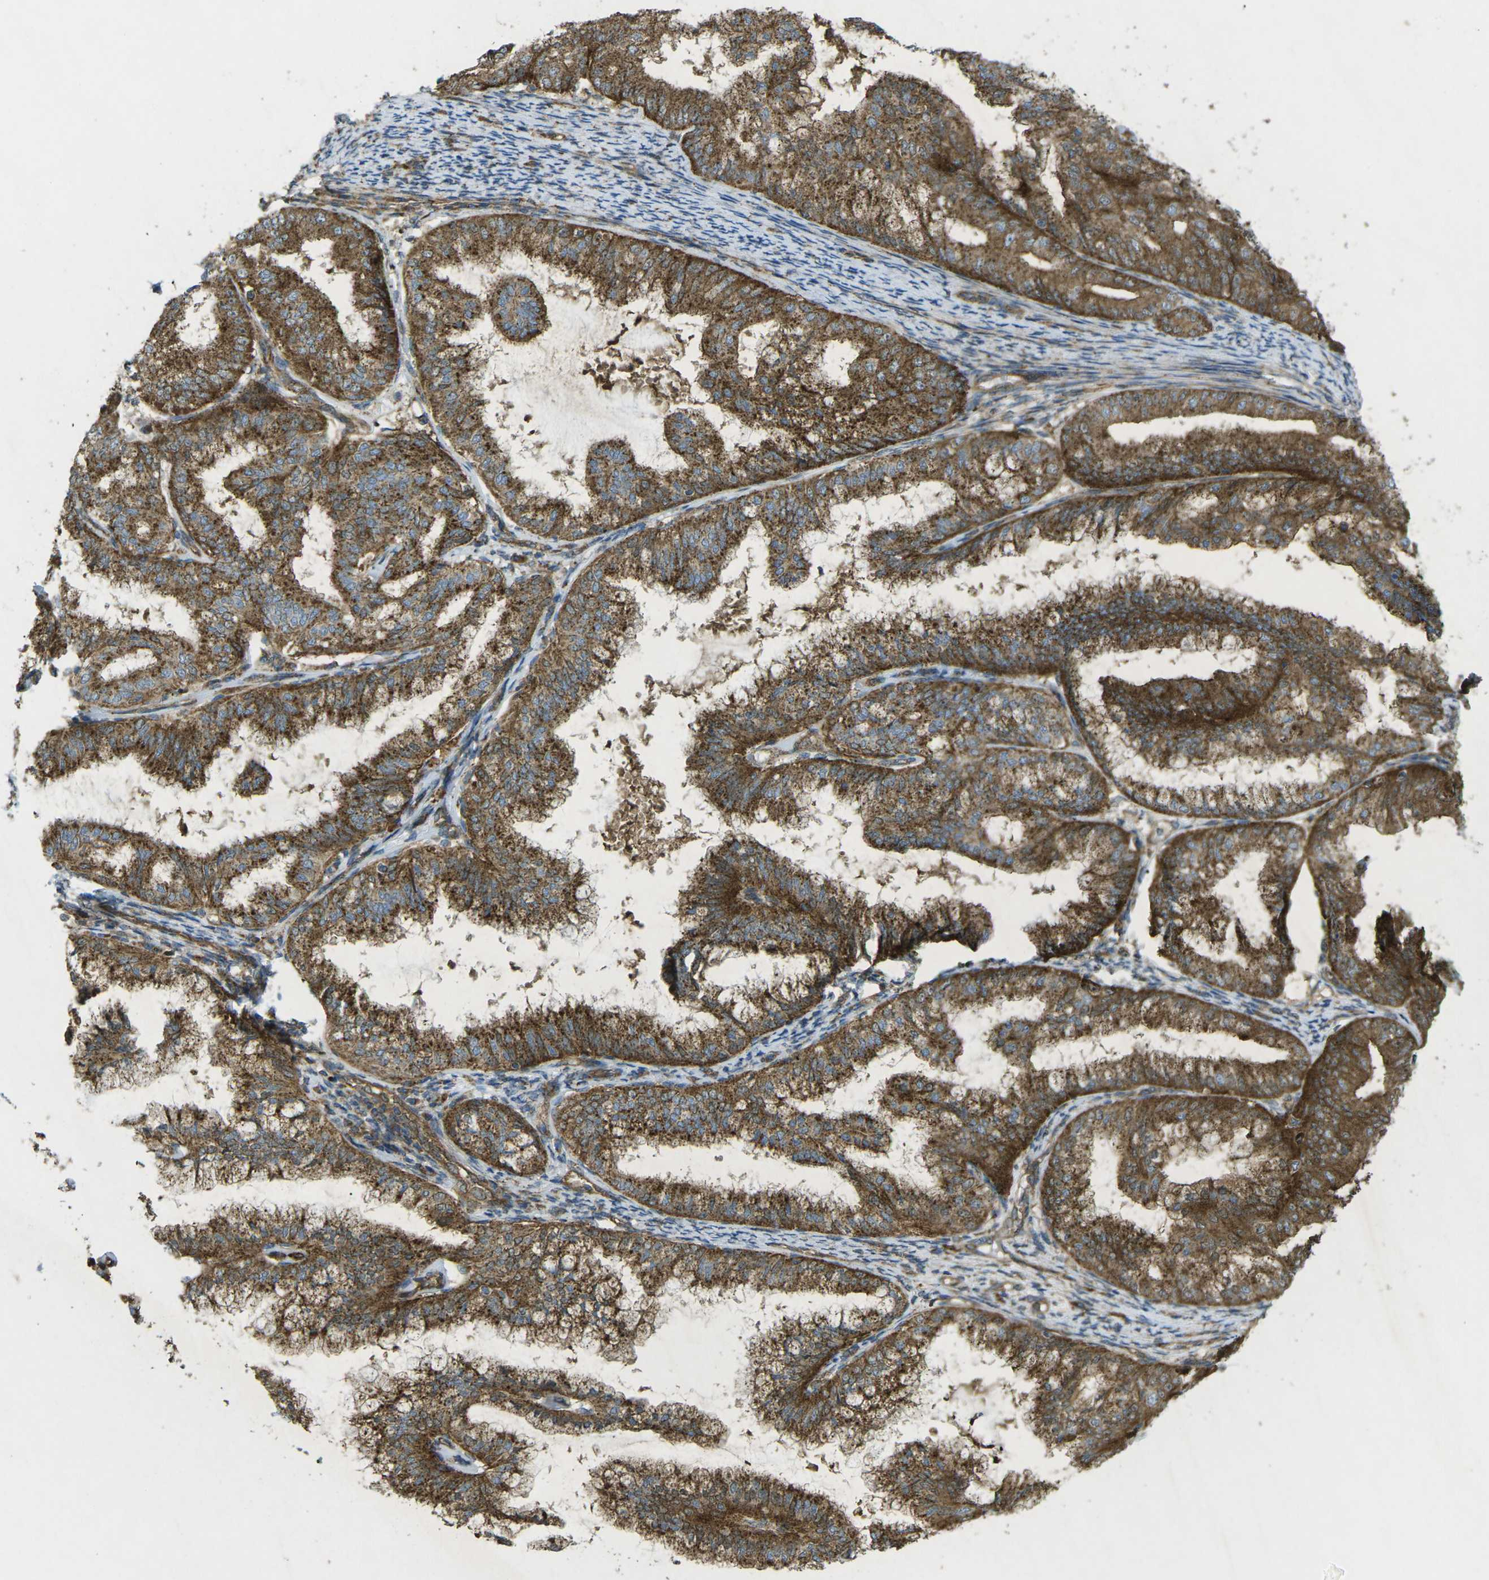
{"staining": {"intensity": "moderate", "quantity": ">75%", "location": "cytoplasmic/membranous"}, "tissue": "endometrial cancer", "cell_type": "Tumor cells", "image_type": "cancer", "snomed": [{"axis": "morphology", "description": "Adenocarcinoma, NOS"}, {"axis": "topography", "description": "Endometrium"}], "caption": "Immunohistochemical staining of endometrial adenocarcinoma displays medium levels of moderate cytoplasmic/membranous expression in approximately >75% of tumor cells. The staining was performed using DAB to visualize the protein expression in brown, while the nuclei were stained in blue with hematoxylin (Magnification: 20x).", "gene": "CHMP3", "patient": {"sex": "female", "age": 63}}